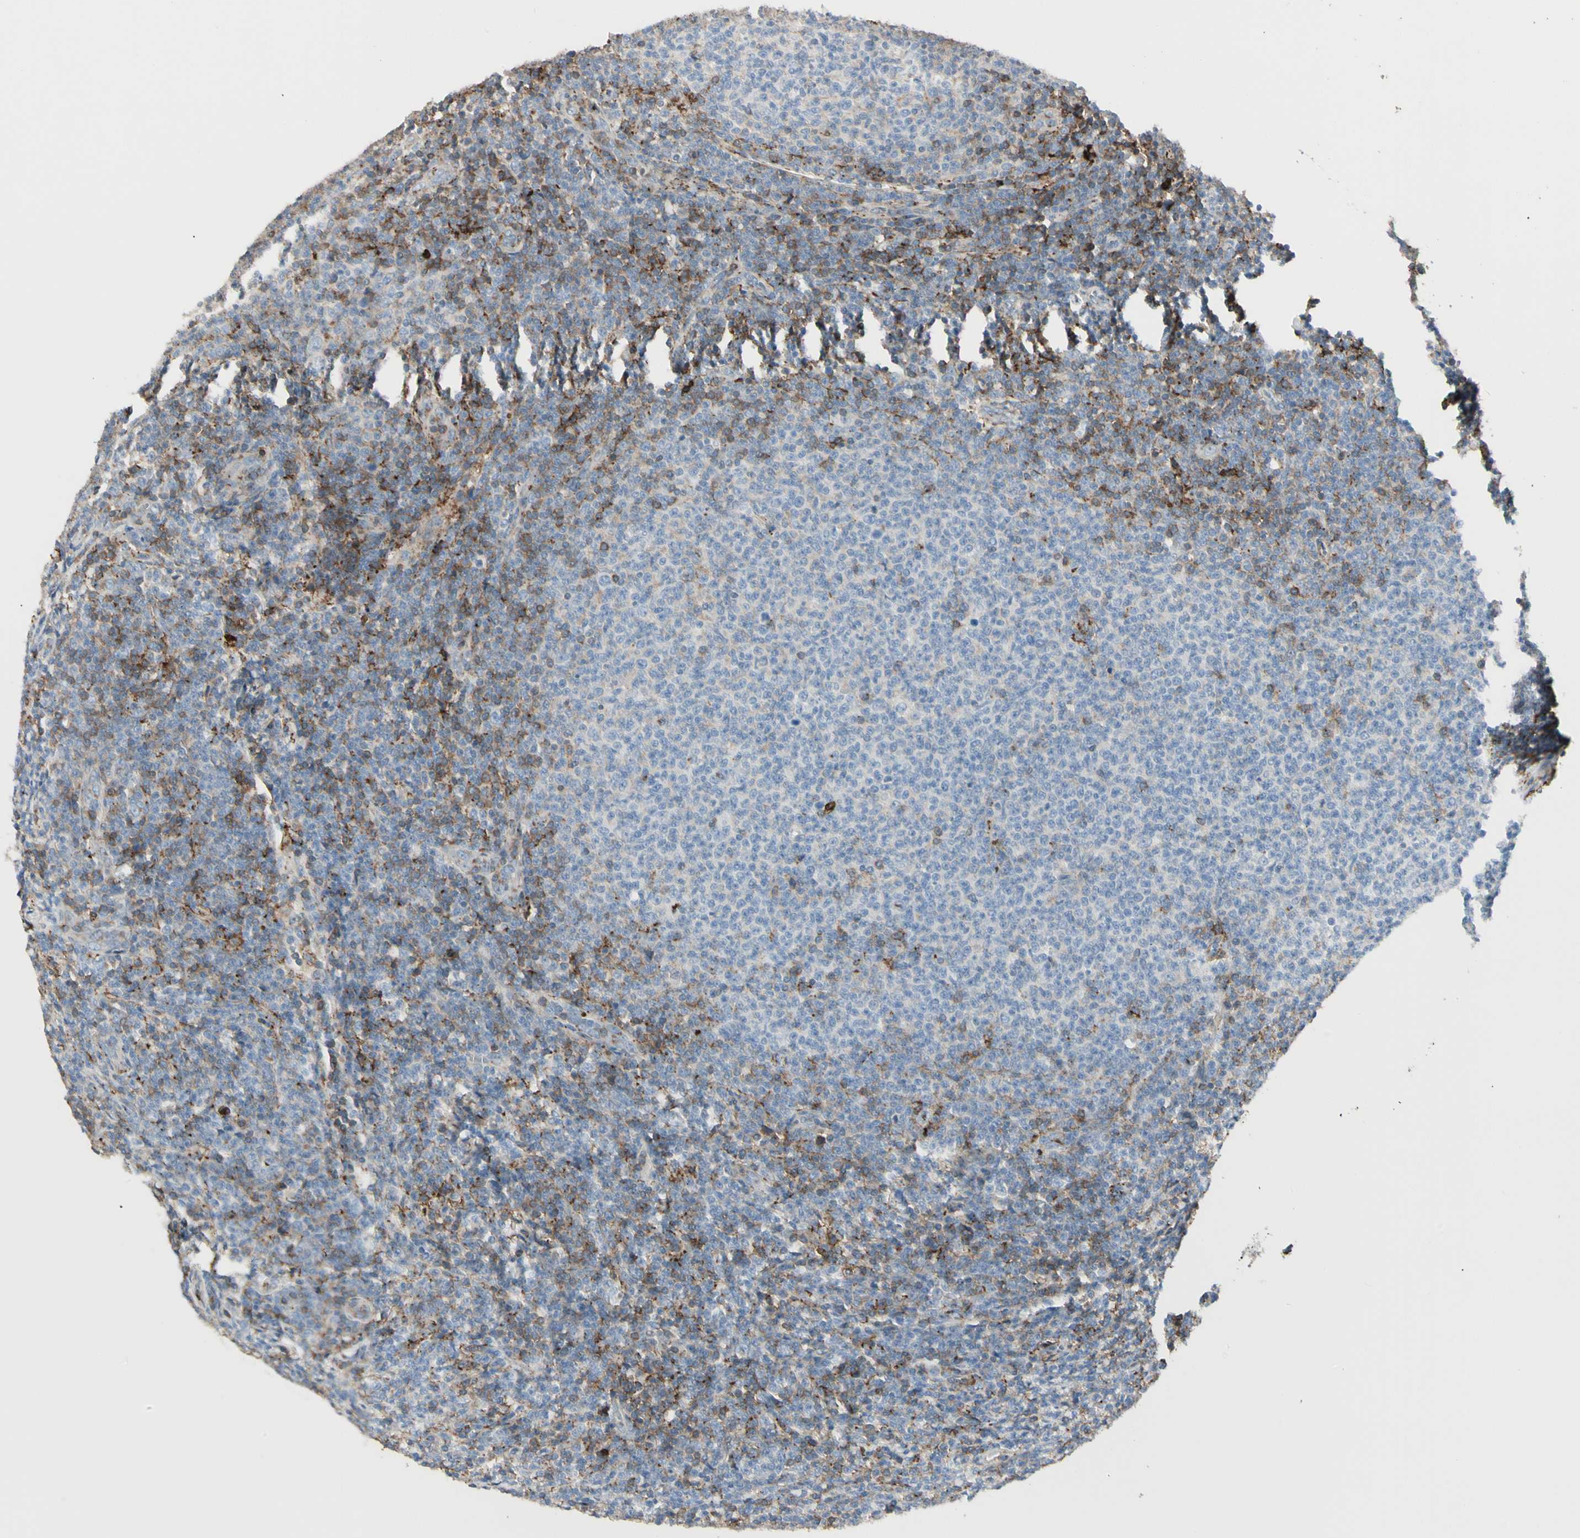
{"staining": {"intensity": "weak", "quantity": "<25%", "location": "cytoplasmic/membranous"}, "tissue": "lymphoma", "cell_type": "Tumor cells", "image_type": "cancer", "snomed": [{"axis": "morphology", "description": "Malignant lymphoma, non-Hodgkin's type, Low grade"}, {"axis": "topography", "description": "Lymph node"}], "caption": "Malignant lymphoma, non-Hodgkin's type (low-grade) was stained to show a protein in brown. There is no significant positivity in tumor cells. (DAB immunohistochemistry visualized using brightfield microscopy, high magnification).", "gene": "CLEC2B", "patient": {"sex": "male", "age": 66}}